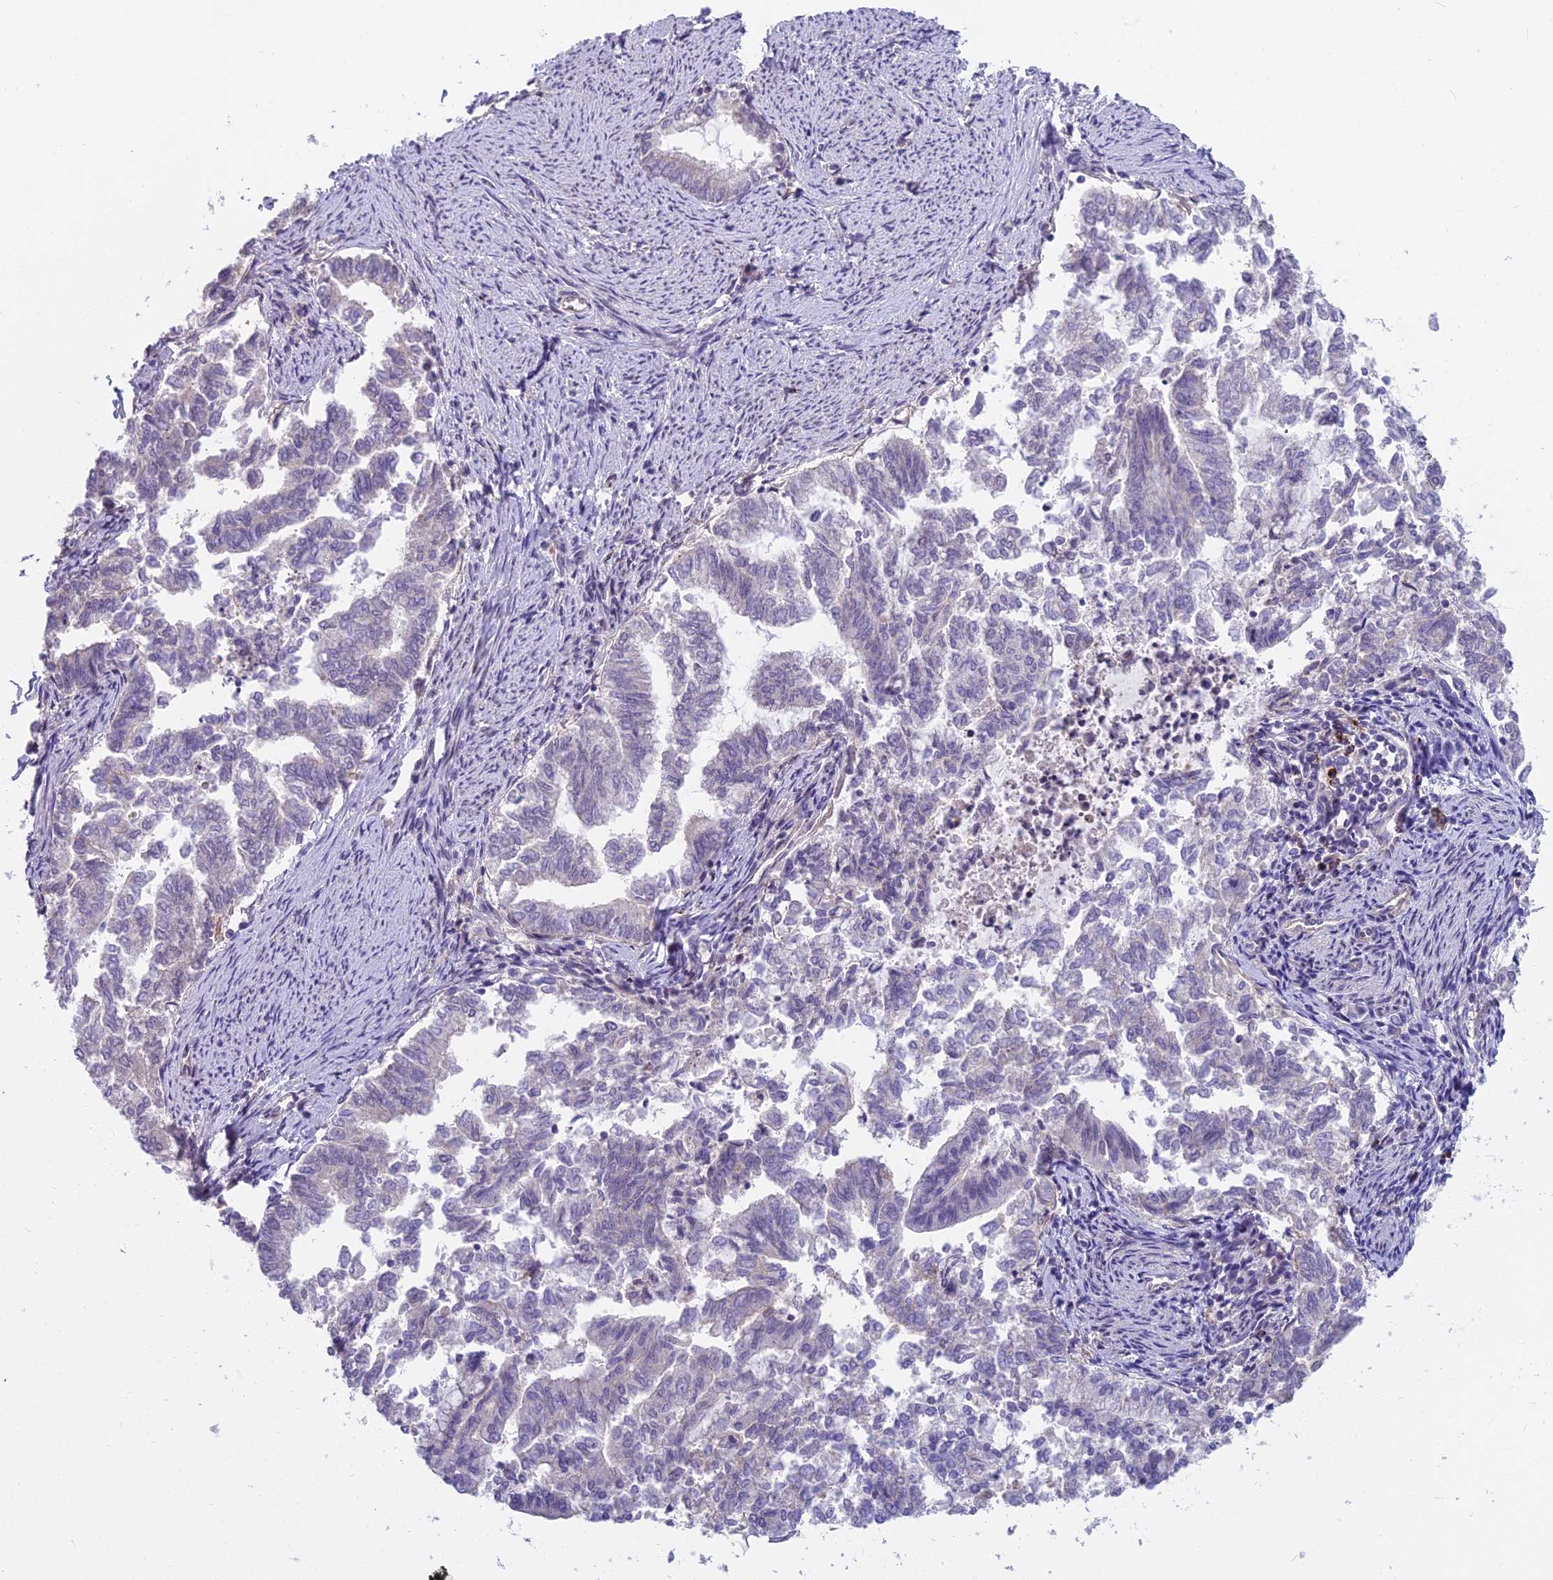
{"staining": {"intensity": "negative", "quantity": "none", "location": "none"}, "tissue": "endometrial cancer", "cell_type": "Tumor cells", "image_type": "cancer", "snomed": [{"axis": "morphology", "description": "Adenocarcinoma, NOS"}, {"axis": "topography", "description": "Endometrium"}], "caption": "Immunohistochemical staining of human endometrial adenocarcinoma displays no significant positivity in tumor cells.", "gene": "HLA-DOA", "patient": {"sex": "female", "age": 79}}